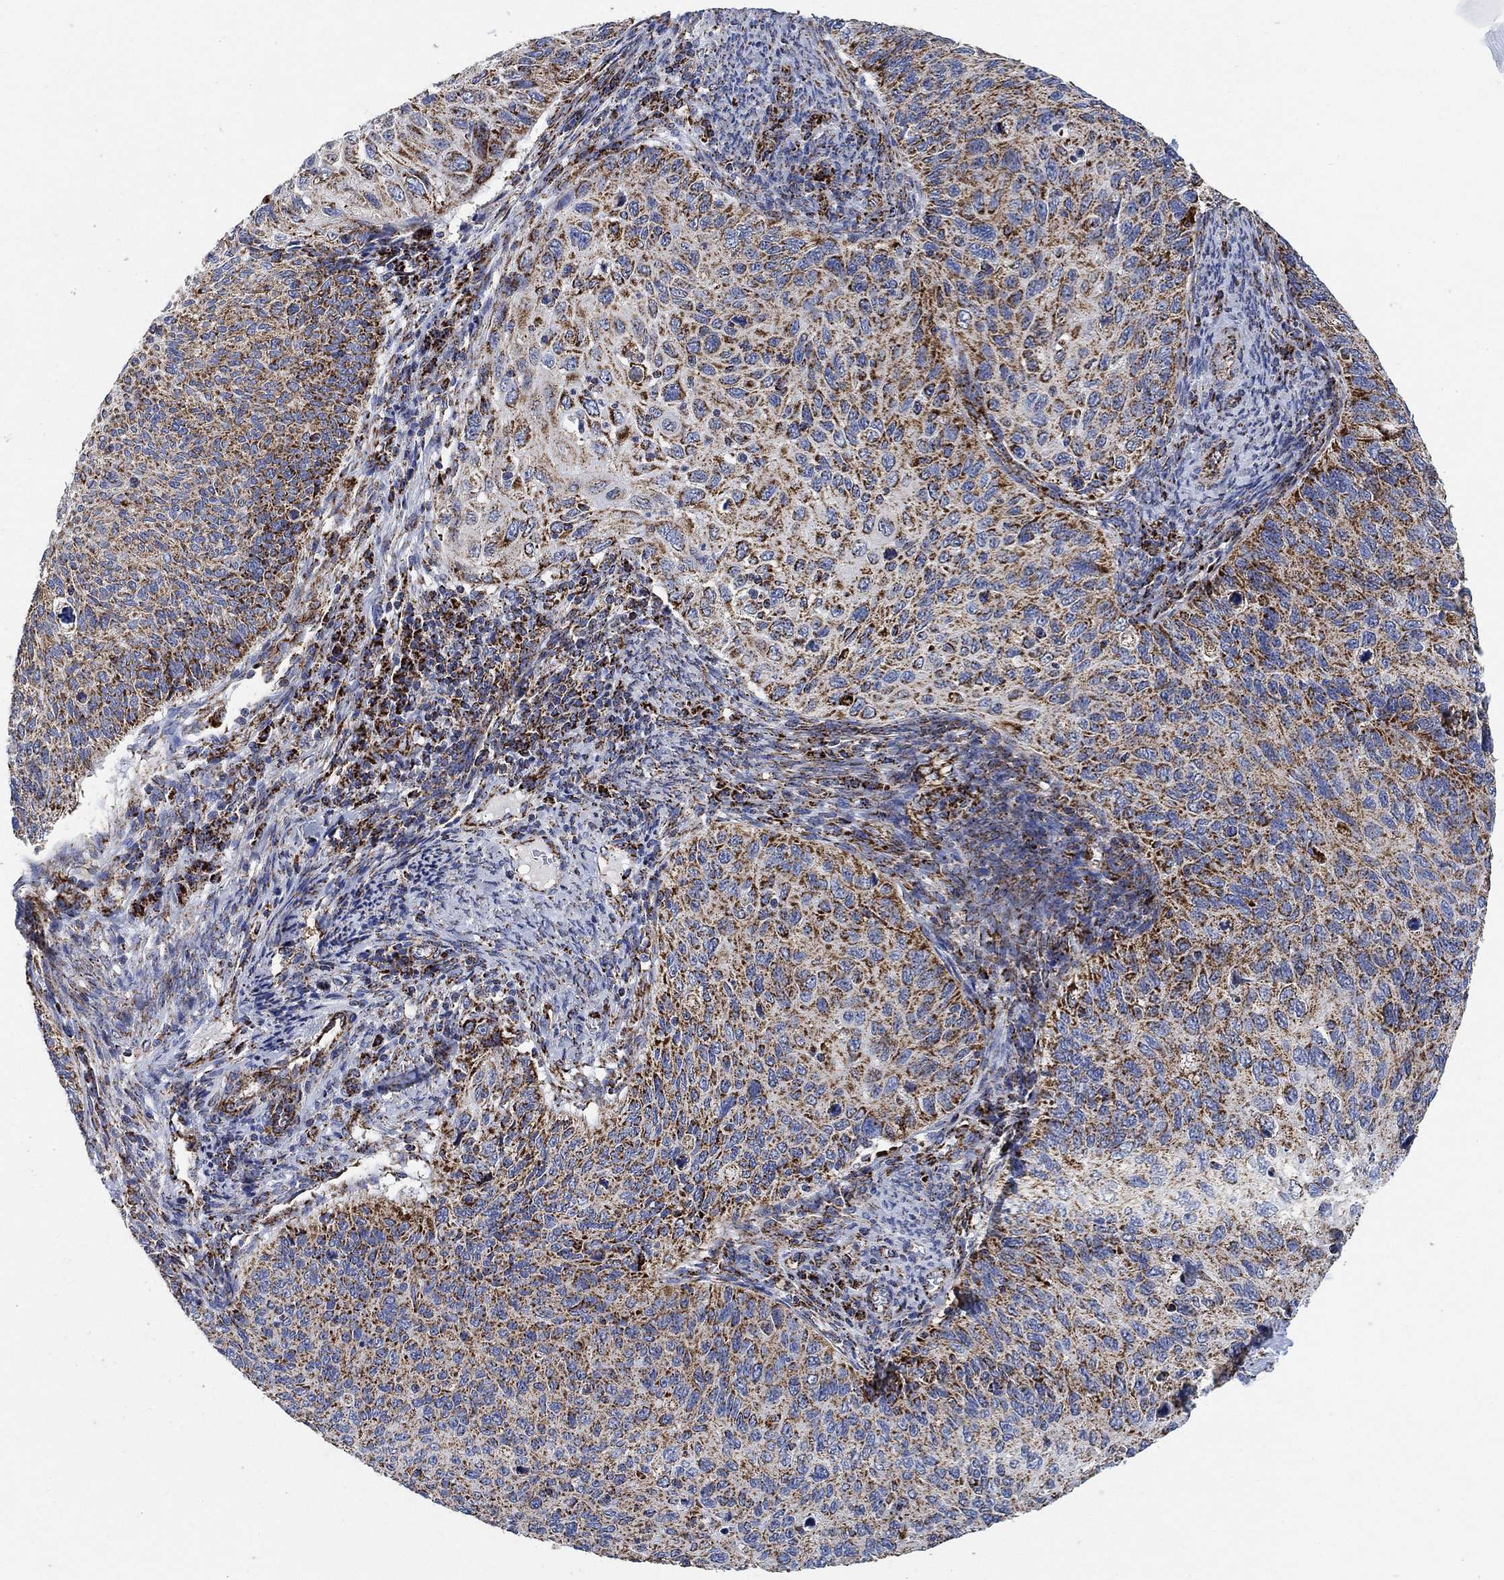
{"staining": {"intensity": "strong", "quantity": "25%-75%", "location": "cytoplasmic/membranous"}, "tissue": "cervical cancer", "cell_type": "Tumor cells", "image_type": "cancer", "snomed": [{"axis": "morphology", "description": "Squamous cell carcinoma, NOS"}, {"axis": "topography", "description": "Cervix"}], "caption": "This histopathology image displays IHC staining of cervical cancer, with high strong cytoplasmic/membranous expression in approximately 25%-75% of tumor cells.", "gene": "NDUFS3", "patient": {"sex": "female", "age": 70}}